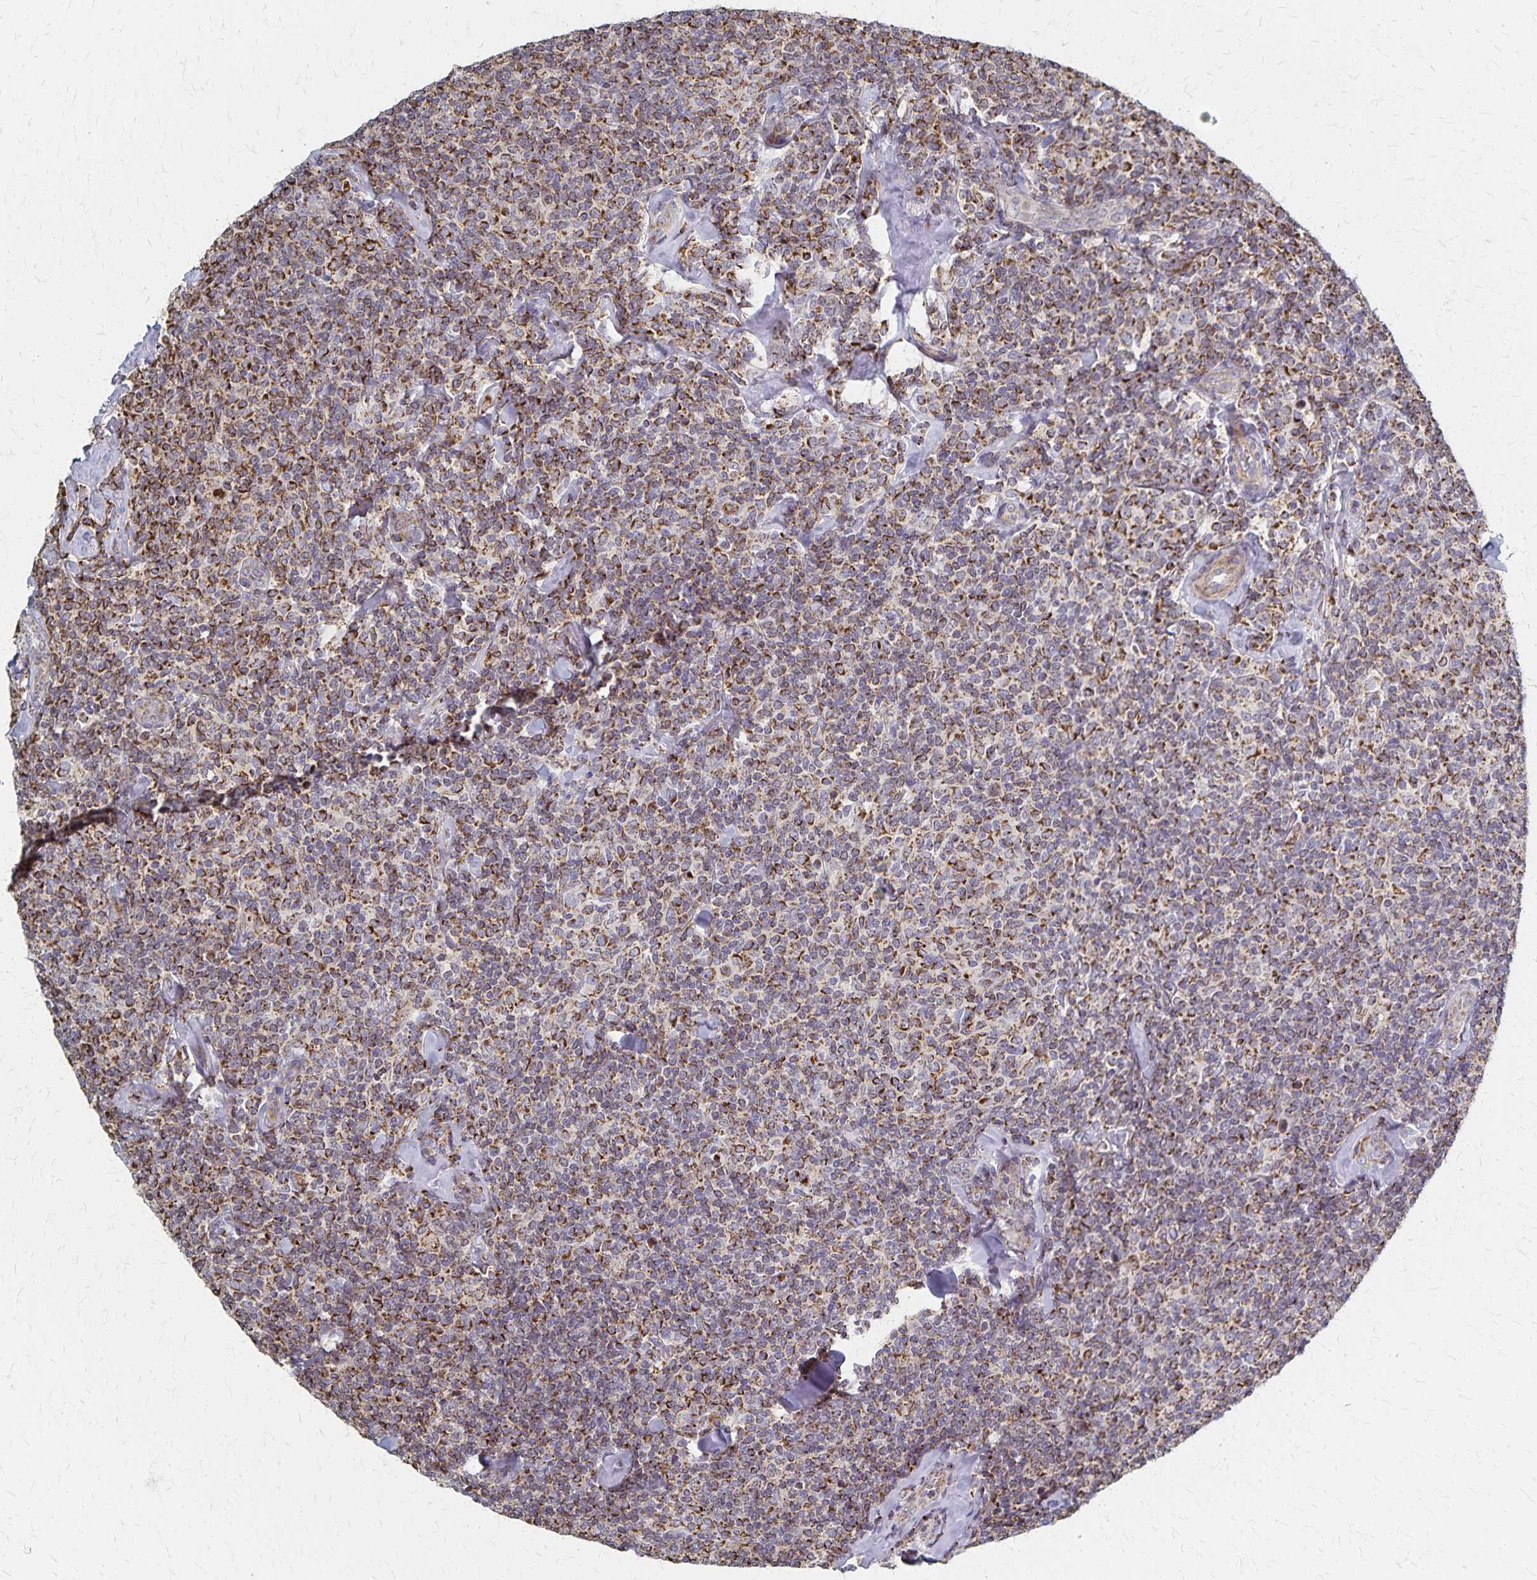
{"staining": {"intensity": "strong", "quantity": ">75%", "location": "cytoplasmic/membranous"}, "tissue": "lymphoma", "cell_type": "Tumor cells", "image_type": "cancer", "snomed": [{"axis": "morphology", "description": "Malignant lymphoma, non-Hodgkin's type, Low grade"}, {"axis": "topography", "description": "Lymph node"}], "caption": "Malignant lymphoma, non-Hodgkin's type (low-grade) was stained to show a protein in brown. There is high levels of strong cytoplasmic/membranous expression in about >75% of tumor cells. (DAB (3,3'-diaminobenzidine) = brown stain, brightfield microscopy at high magnification).", "gene": "DYRK4", "patient": {"sex": "female", "age": 56}}